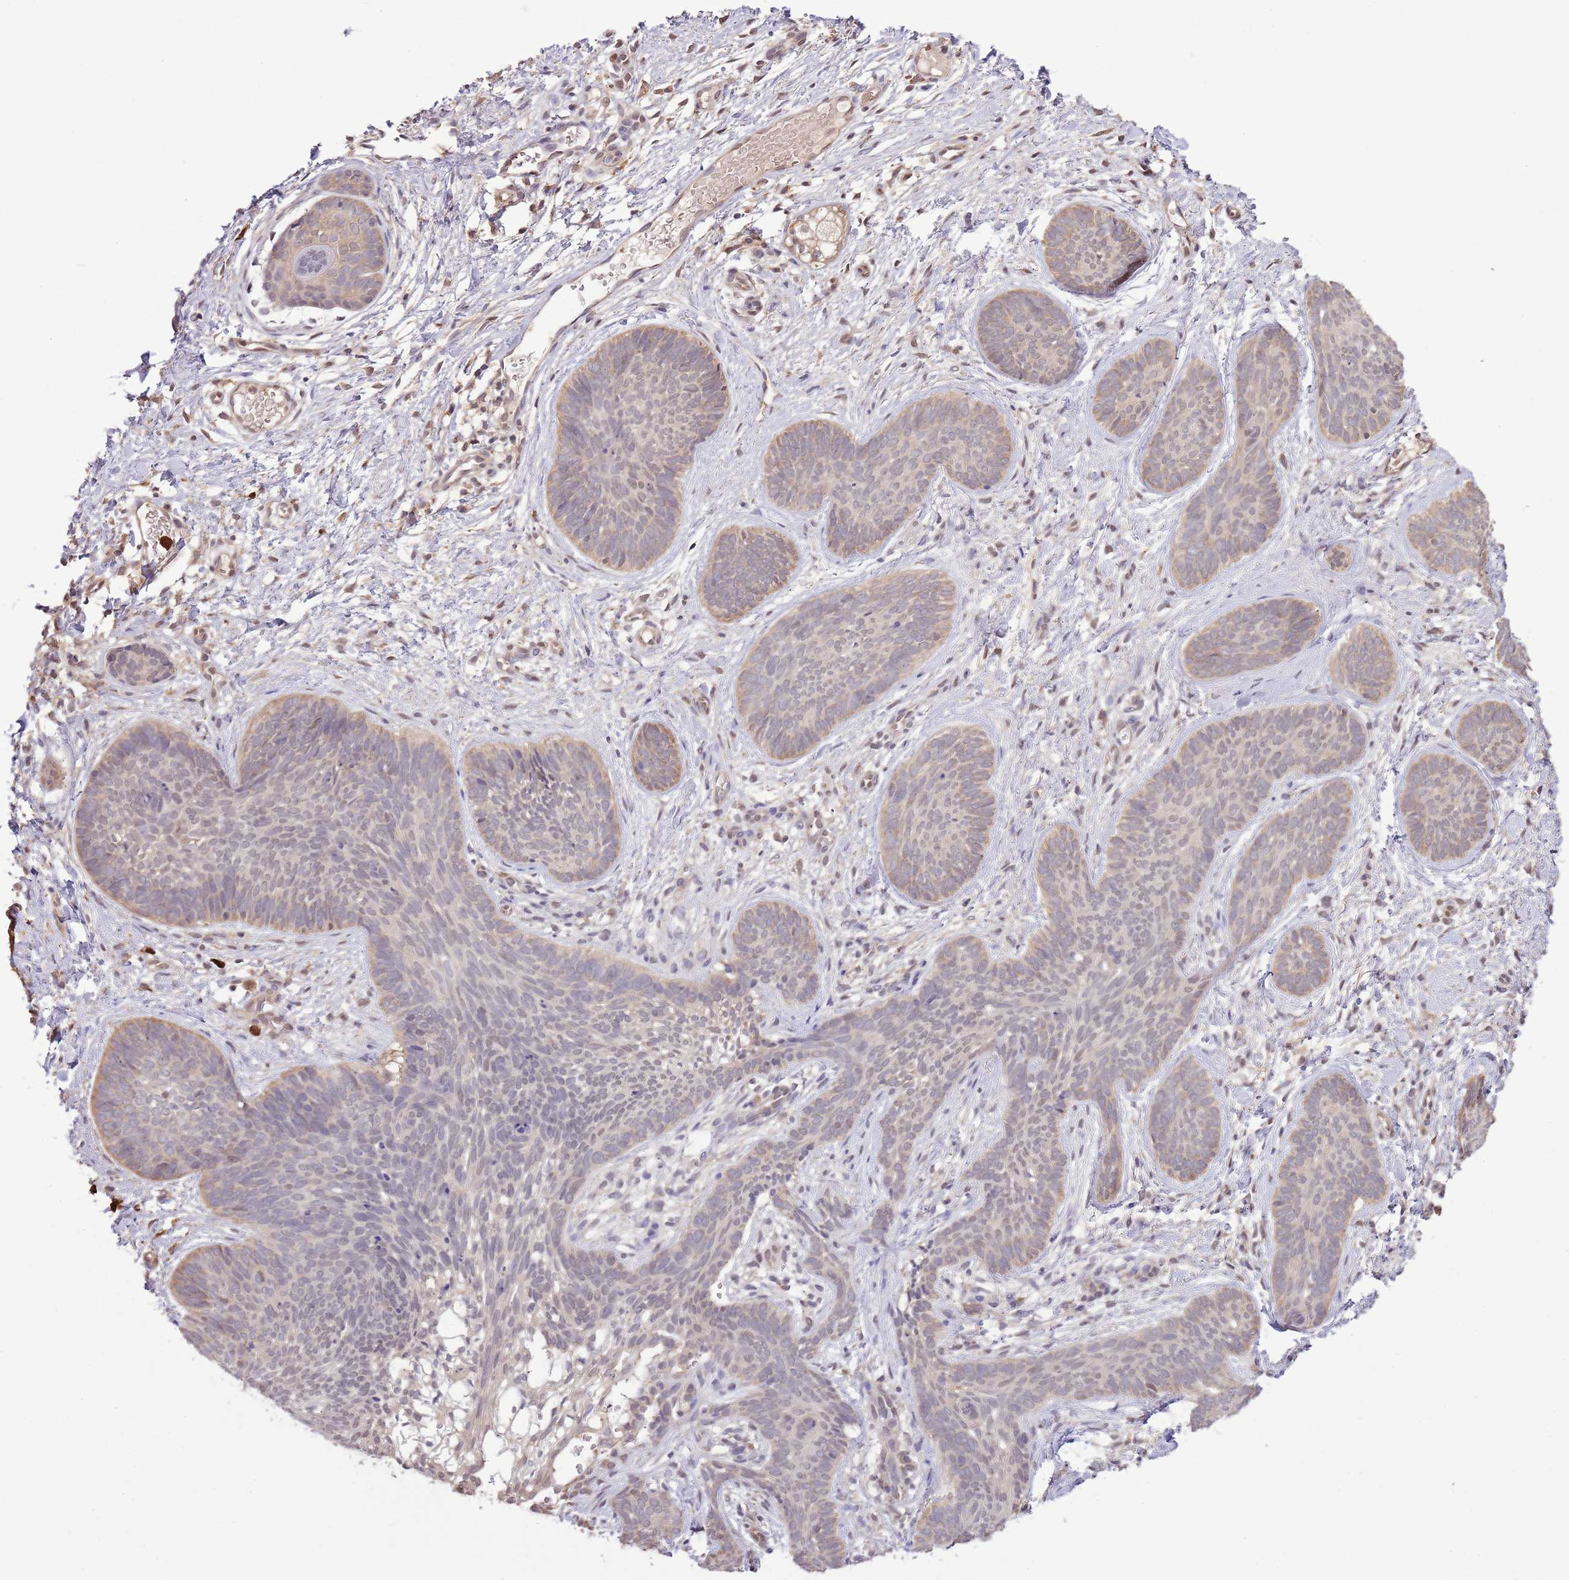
{"staining": {"intensity": "weak", "quantity": "<25%", "location": "cytoplasmic/membranous"}, "tissue": "skin cancer", "cell_type": "Tumor cells", "image_type": "cancer", "snomed": [{"axis": "morphology", "description": "Basal cell carcinoma"}, {"axis": "topography", "description": "Skin"}], "caption": "This is an immunohistochemistry (IHC) micrograph of human basal cell carcinoma (skin). There is no staining in tumor cells.", "gene": "AMIGO1", "patient": {"sex": "female", "age": 81}}